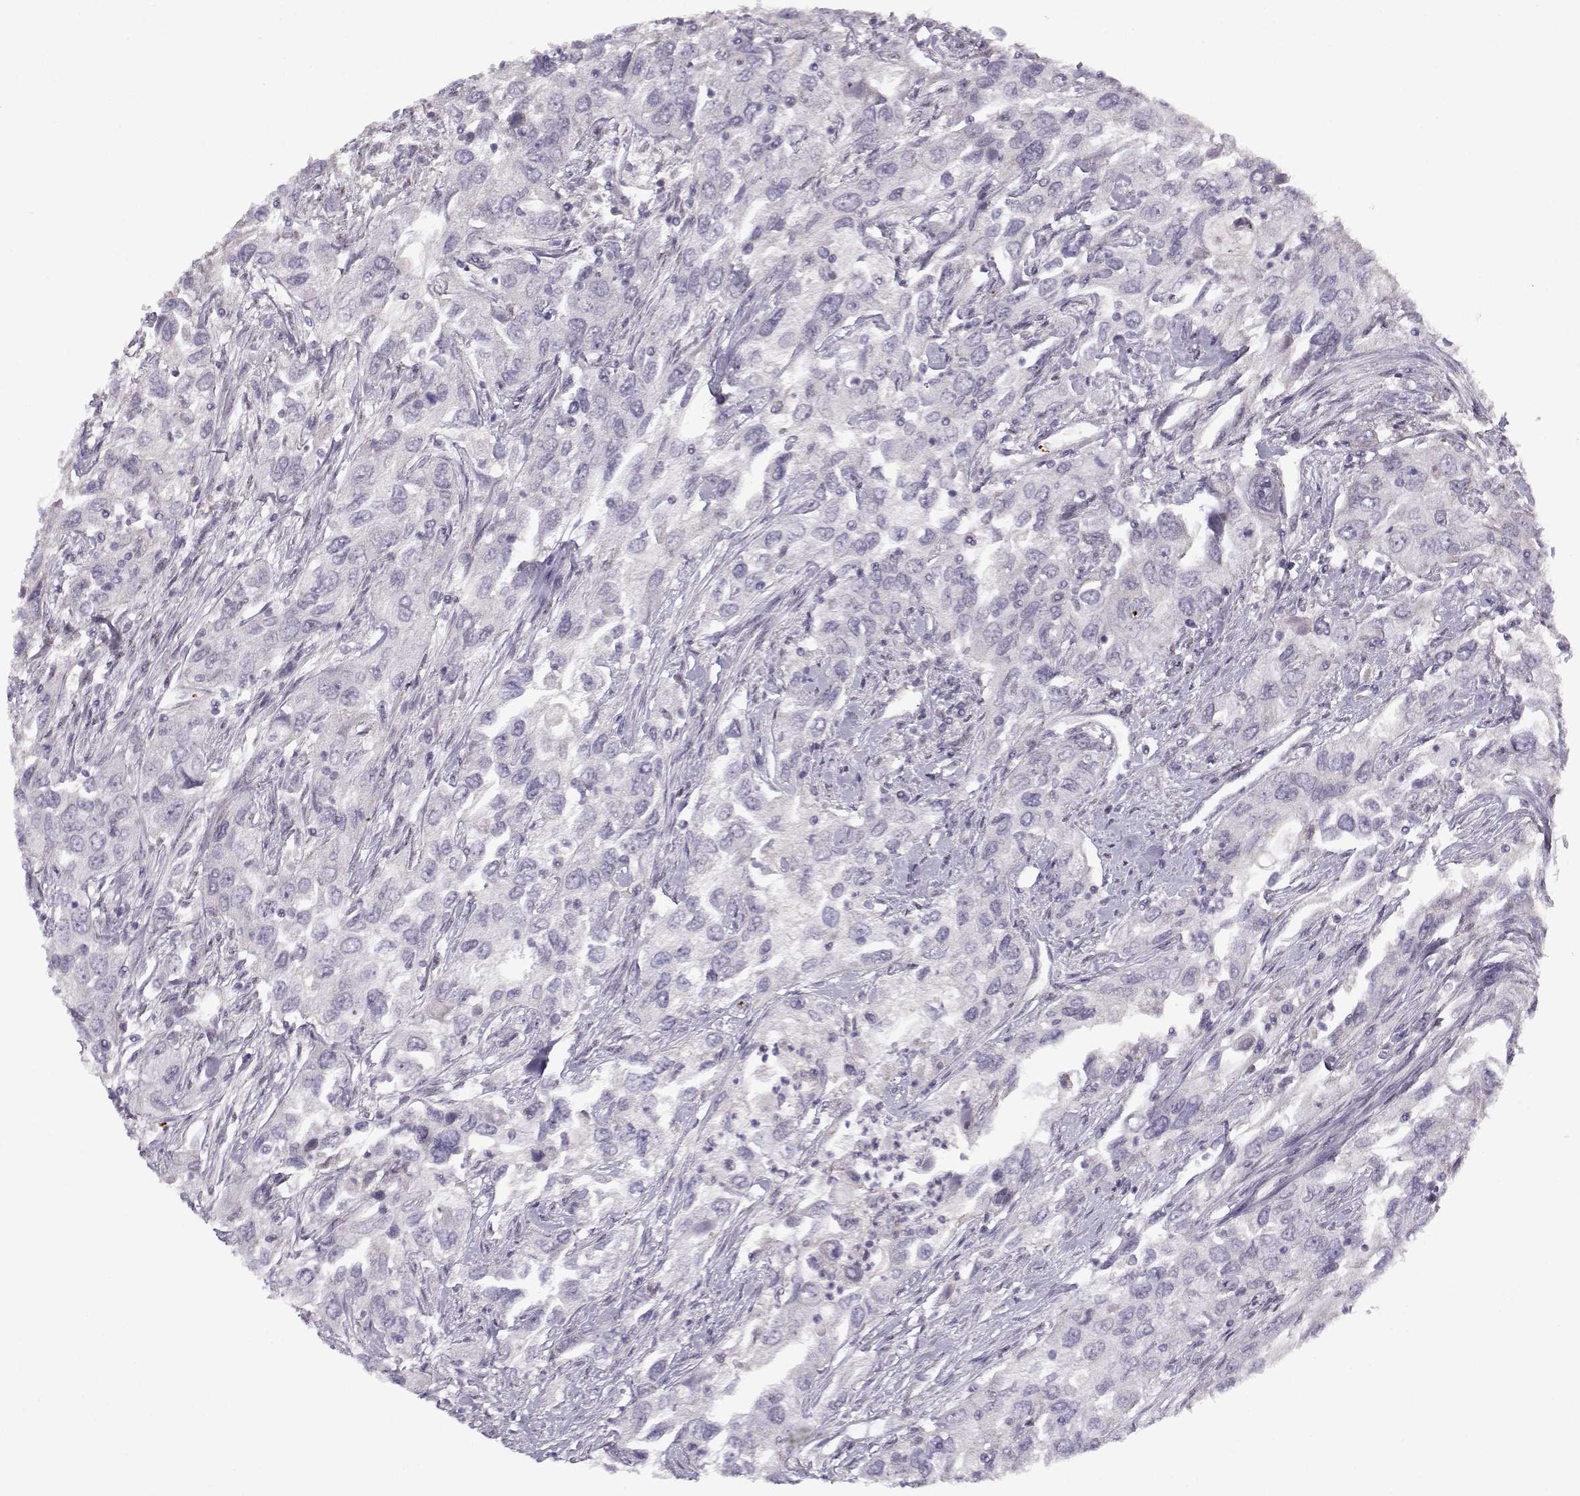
{"staining": {"intensity": "negative", "quantity": "none", "location": "none"}, "tissue": "urothelial cancer", "cell_type": "Tumor cells", "image_type": "cancer", "snomed": [{"axis": "morphology", "description": "Urothelial carcinoma, High grade"}, {"axis": "topography", "description": "Urinary bladder"}], "caption": "This is a histopathology image of IHC staining of high-grade urothelial carcinoma, which shows no staining in tumor cells.", "gene": "KLF17", "patient": {"sex": "male", "age": 76}}